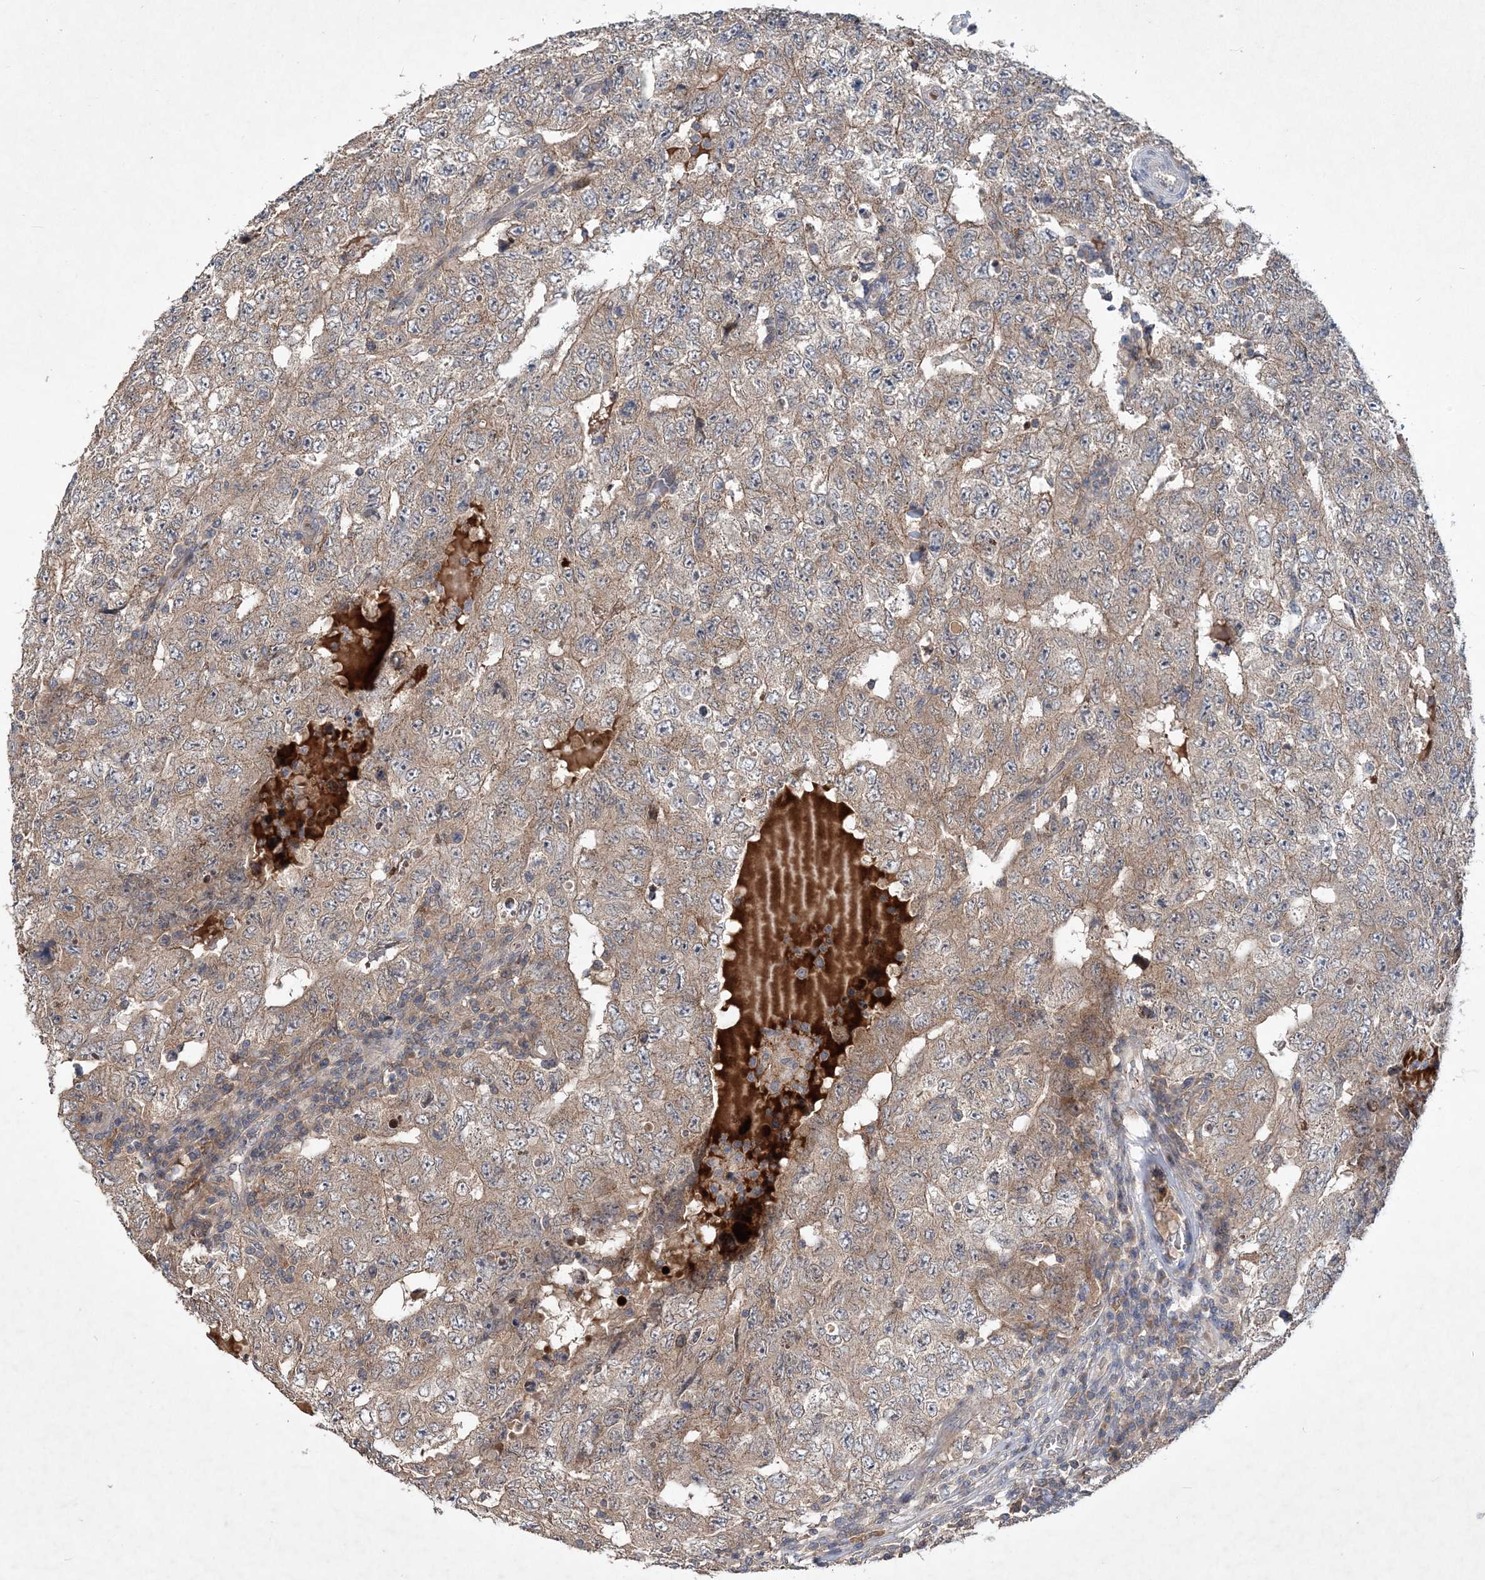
{"staining": {"intensity": "weak", "quantity": ">75%", "location": "cytoplasmic/membranous"}, "tissue": "testis cancer", "cell_type": "Tumor cells", "image_type": "cancer", "snomed": [{"axis": "morphology", "description": "Carcinoma, Embryonal, NOS"}, {"axis": "topography", "description": "Testis"}], "caption": "This is an image of immunohistochemistry staining of testis cancer, which shows weak positivity in the cytoplasmic/membranous of tumor cells.", "gene": "RNF25", "patient": {"sex": "male", "age": 26}}